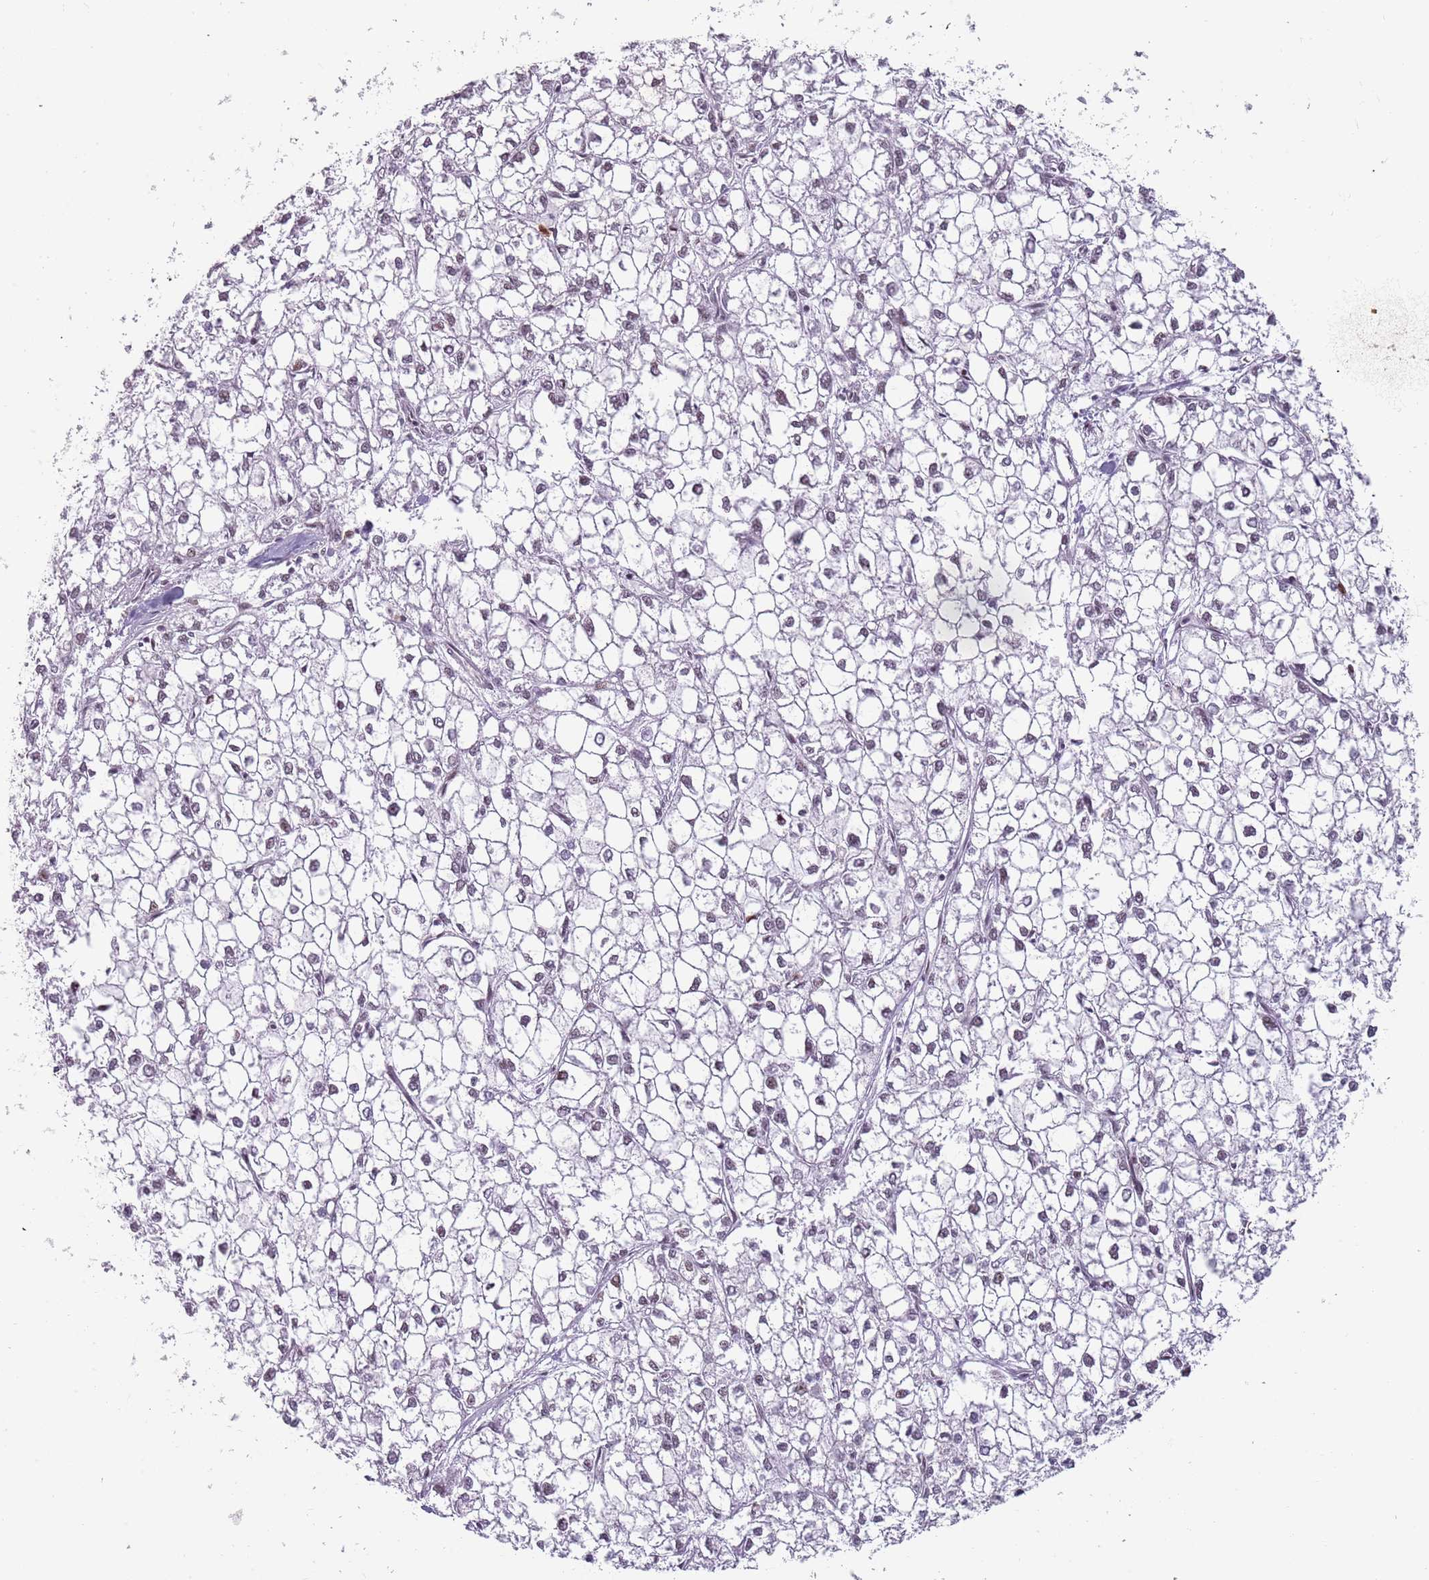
{"staining": {"intensity": "negative", "quantity": "none", "location": "none"}, "tissue": "liver cancer", "cell_type": "Tumor cells", "image_type": "cancer", "snomed": [{"axis": "morphology", "description": "Carcinoma, Hepatocellular, NOS"}, {"axis": "topography", "description": "Liver"}], "caption": "High power microscopy micrograph of an immunohistochemistry histopathology image of liver hepatocellular carcinoma, revealing no significant expression in tumor cells.", "gene": "REXO4", "patient": {"sex": "female", "age": 43}}